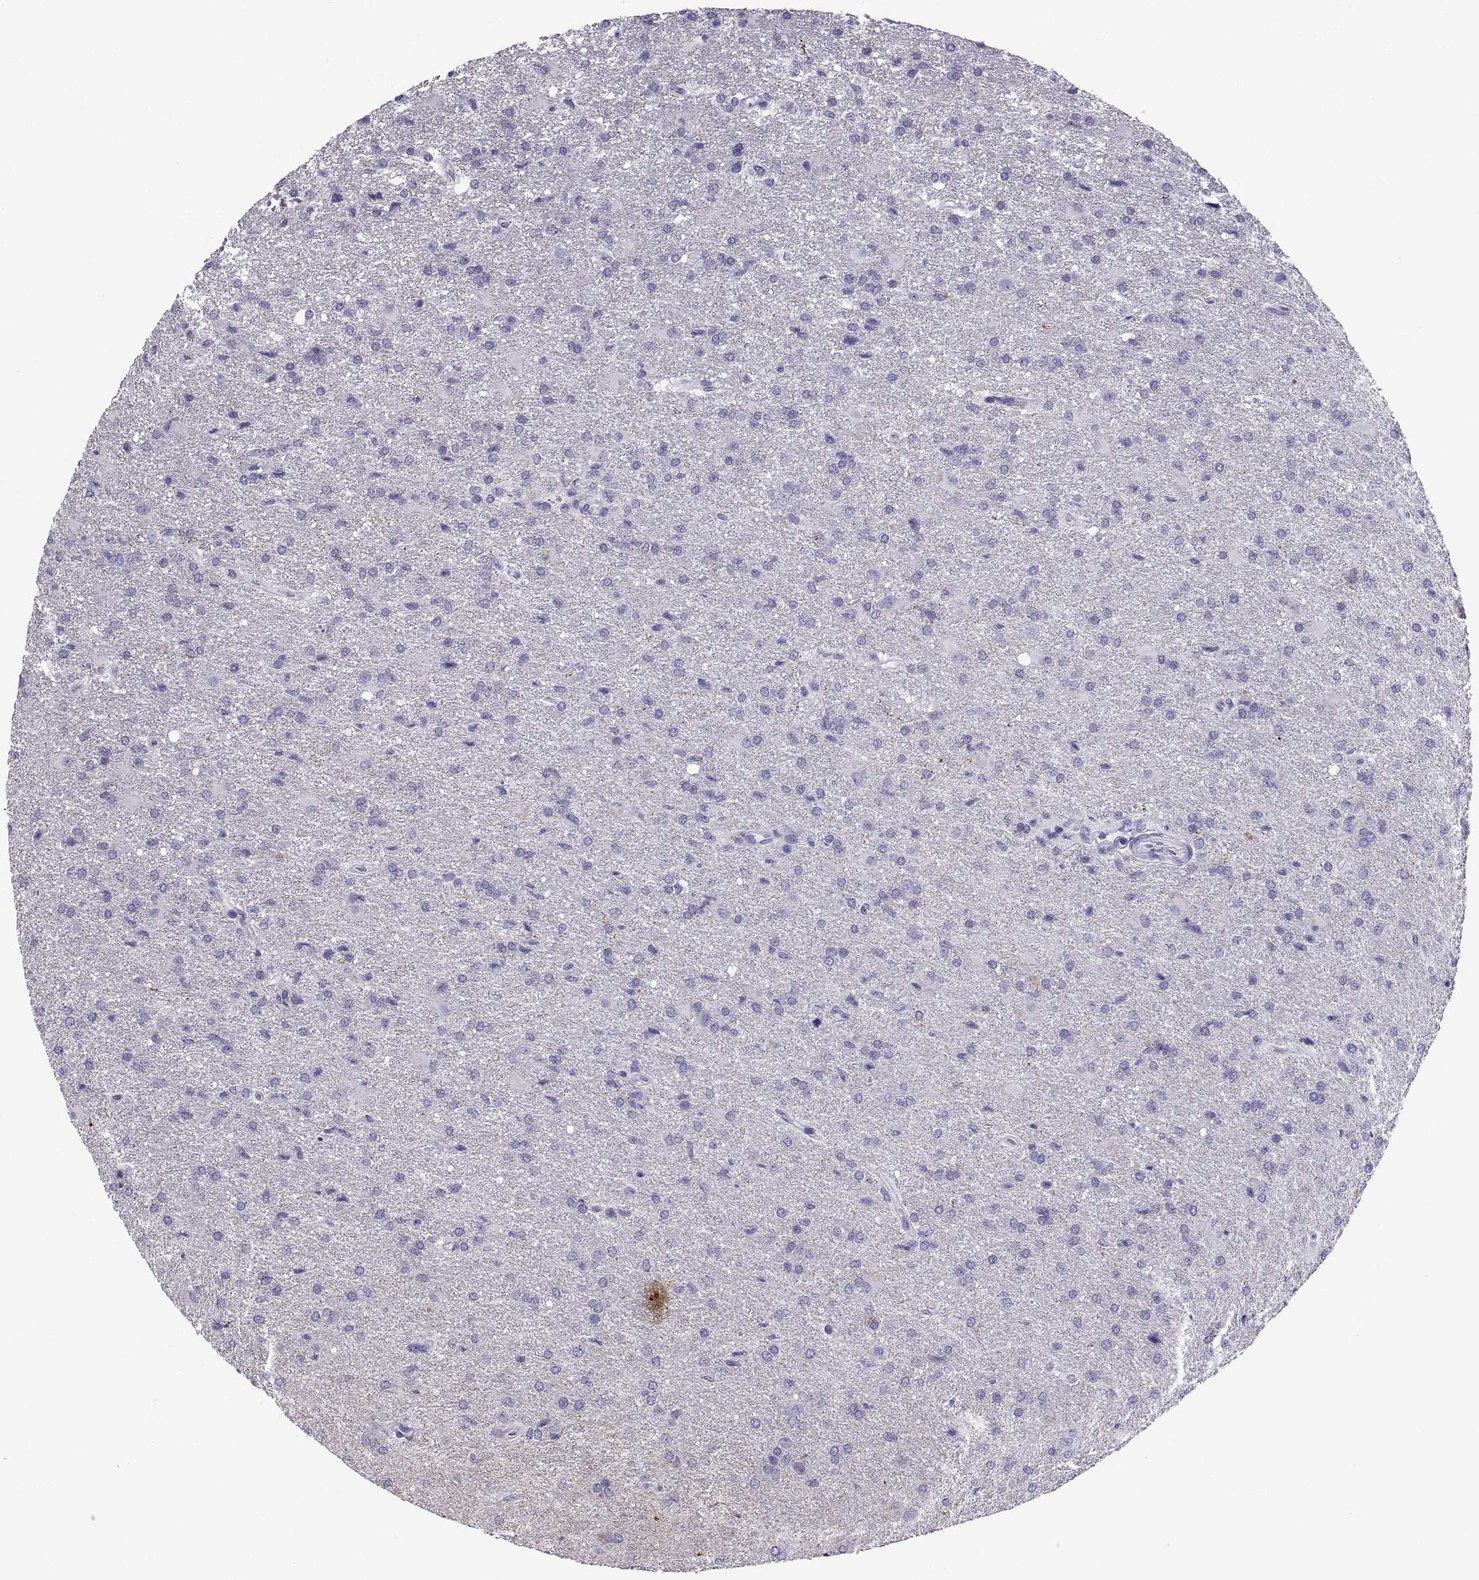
{"staining": {"intensity": "negative", "quantity": "none", "location": "none"}, "tissue": "glioma", "cell_type": "Tumor cells", "image_type": "cancer", "snomed": [{"axis": "morphology", "description": "Glioma, malignant, High grade"}, {"axis": "topography", "description": "Brain"}], "caption": "A histopathology image of glioma stained for a protein exhibits no brown staining in tumor cells.", "gene": "PCSK1N", "patient": {"sex": "male", "age": 68}}